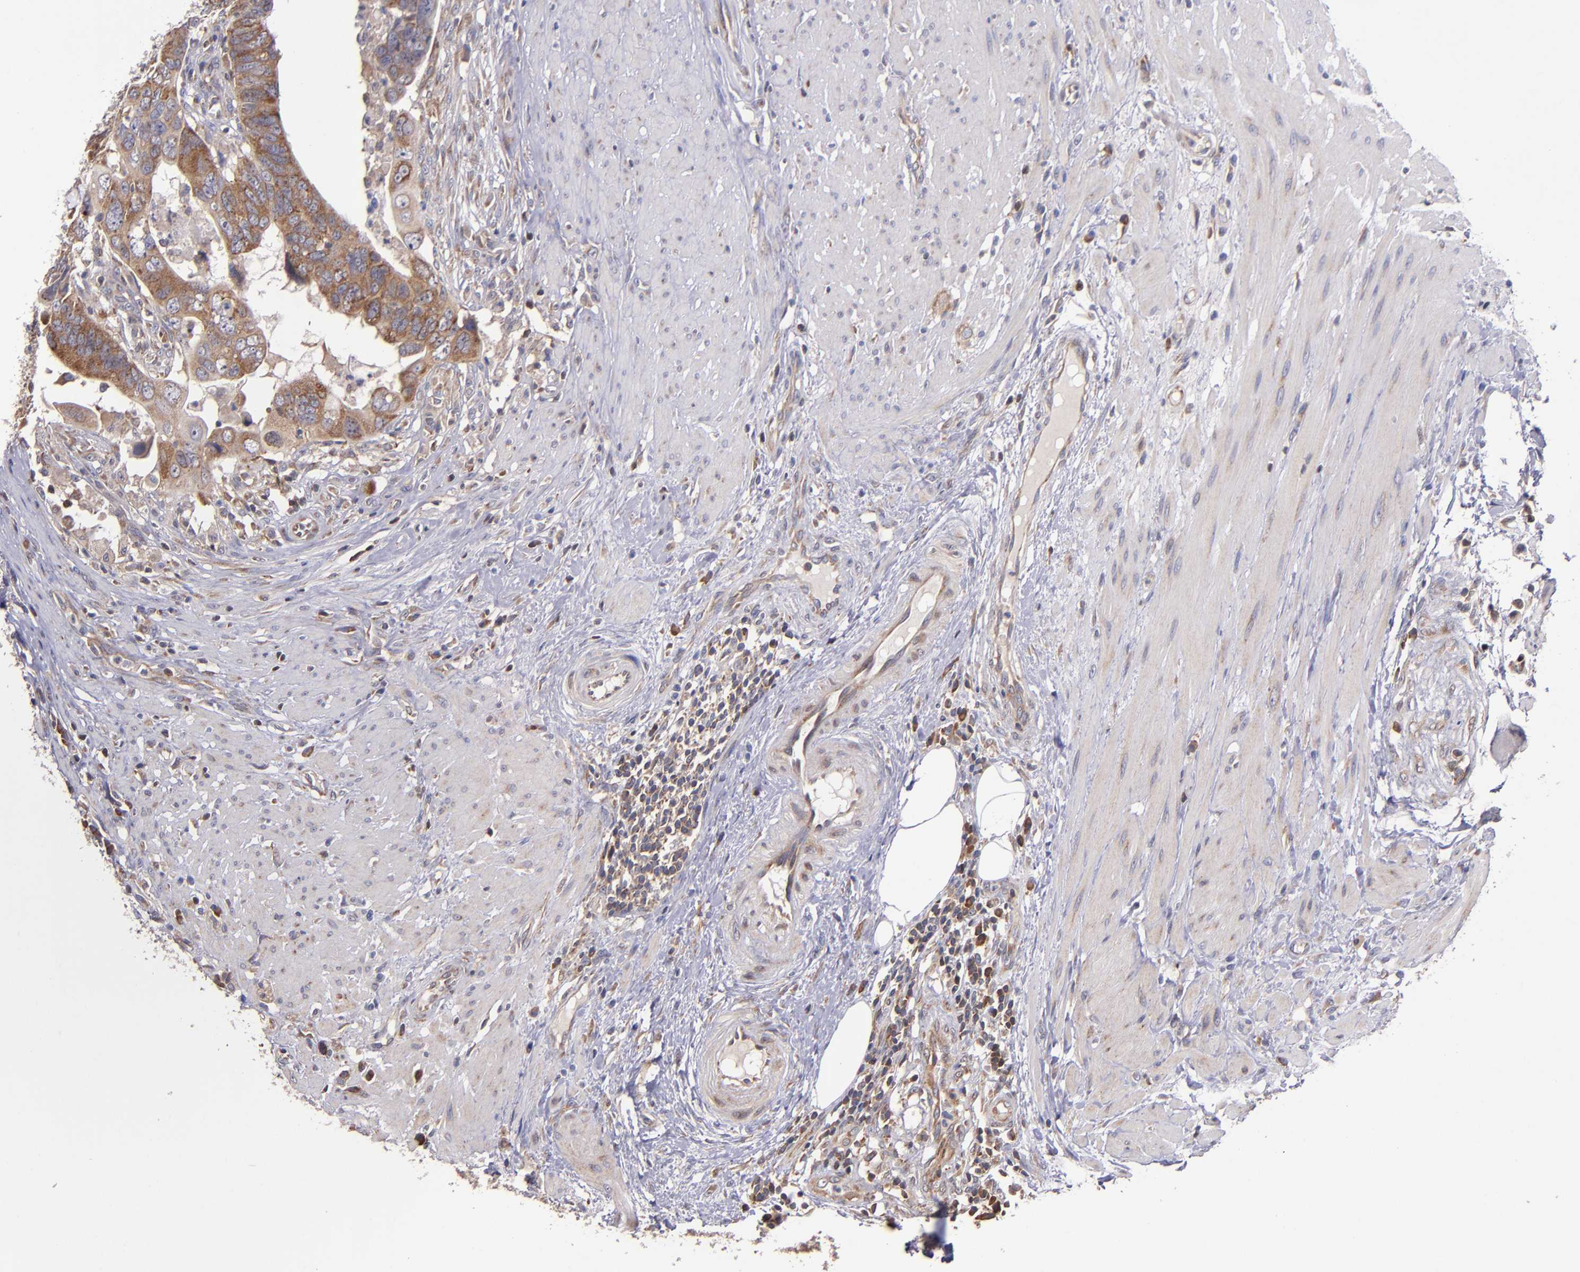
{"staining": {"intensity": "moderate", "quantity": ">75%", "location": "cytoplasmic/membranous"}, "tissue": "colorectal cancer", "cell_type": "Tumor cells", "image_type": "cancer", "snomed": [{"axis": "morphology", "description": "Adenocarcinoma, NOS"}, {"axis": "topography", "description": "Rectum"}], "caption": "Immunohistochemical staining of human adenocarcinoma (colorectal) shows medium levels of moderate cytoplasmic/membranous positivity in approximately >75% of tumor cells.", "gene": "EIF4ENIF1", "patient": {"sex": "male", "age": 53}}